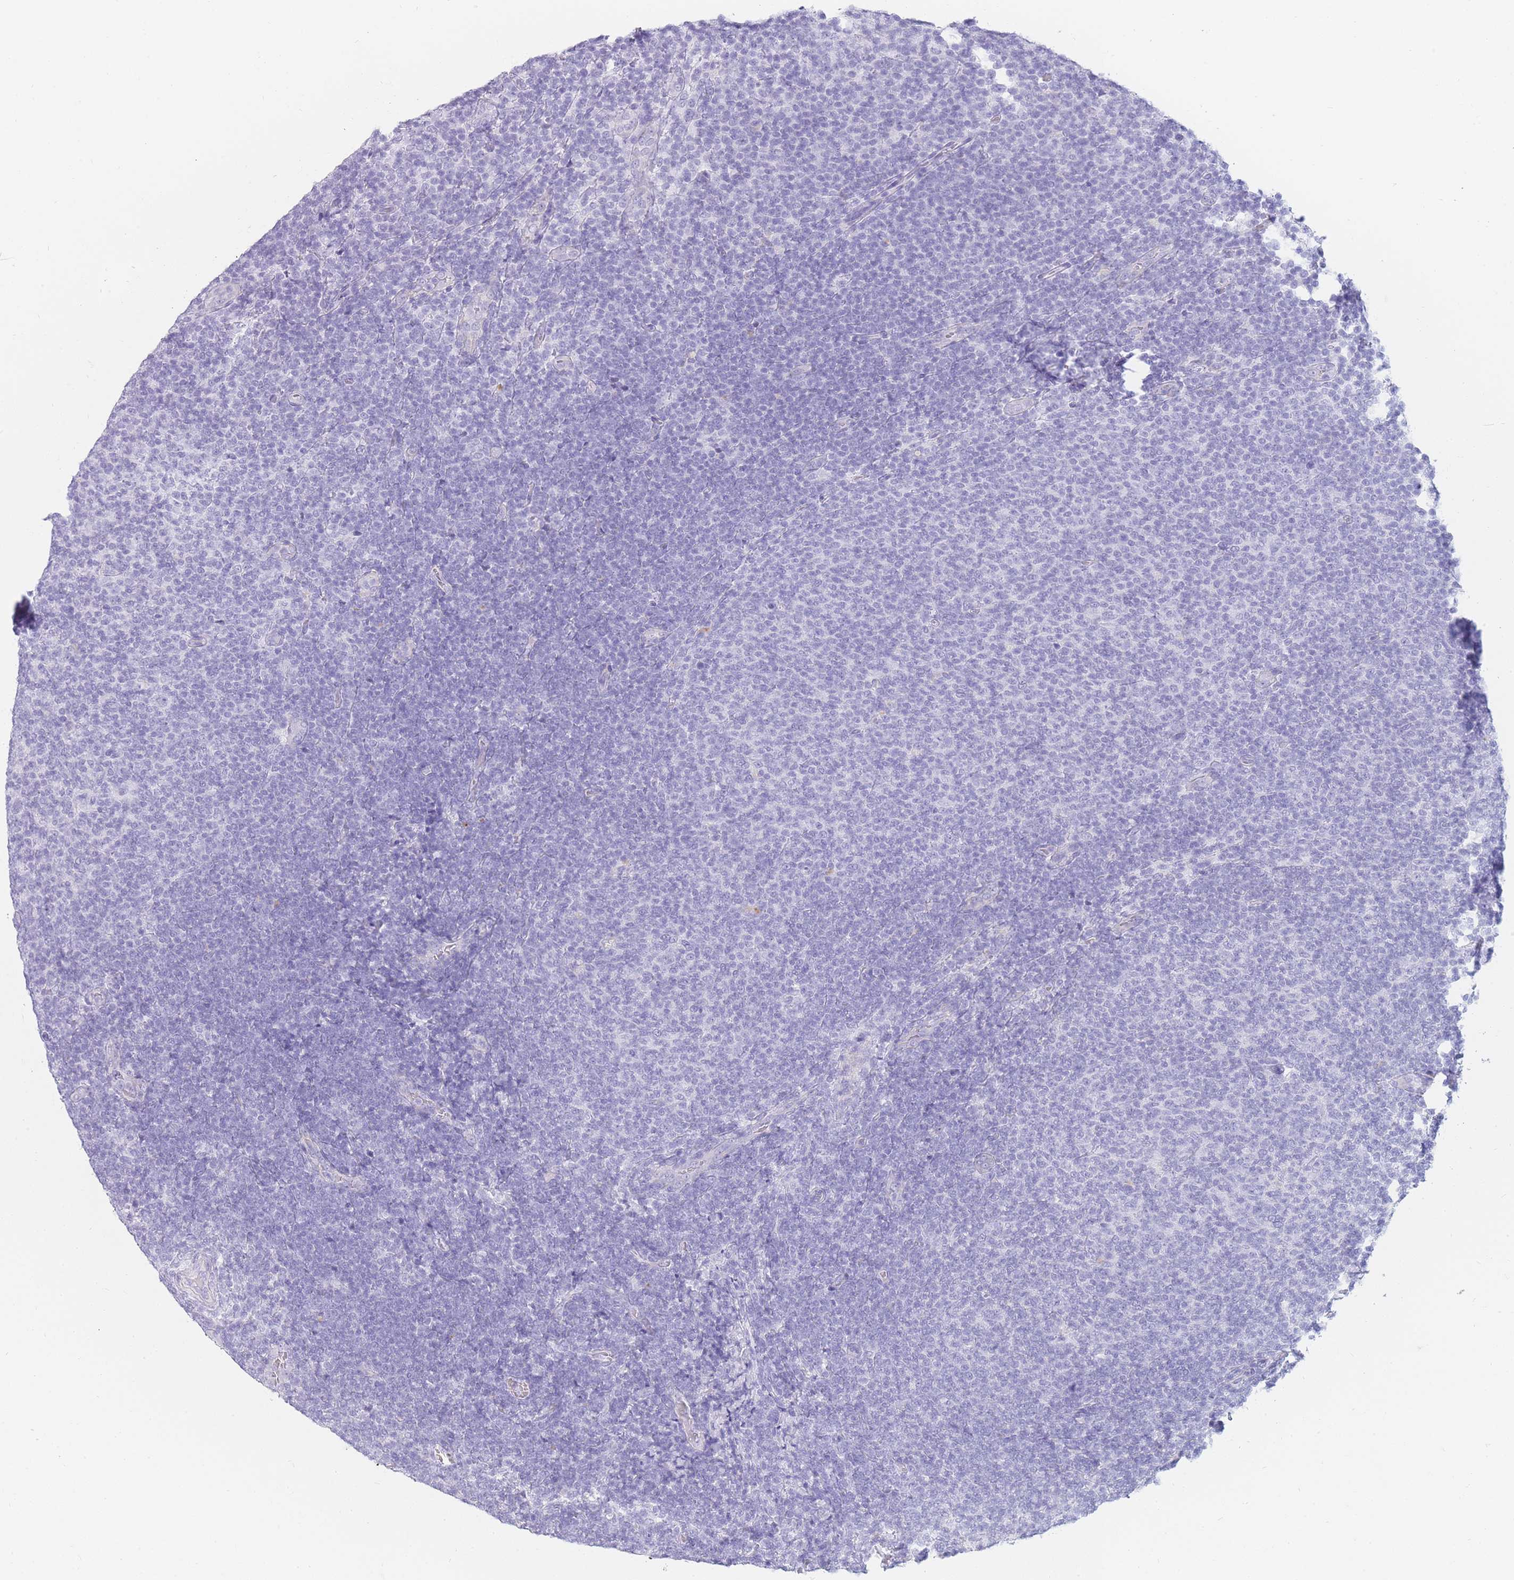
{"staining": {"intensity": "negative", "quantity": "none", "location": "none"}, "tissue": "lymphoma", "cell_type": "Tumor cells", "image_type": "cancer", "snomed": [{"axis": "morphology", "description": "Malignant lymphoma, non-Hodgkin's type, Low grade"}, {"axis": "topography", "description": "Lymph node"}], "caption": "A photomicrograph of human lymphoma is negative for staining in tumor cells.", "gene": "UPK1A", "patient": {"sex": "male", "age": 66}}